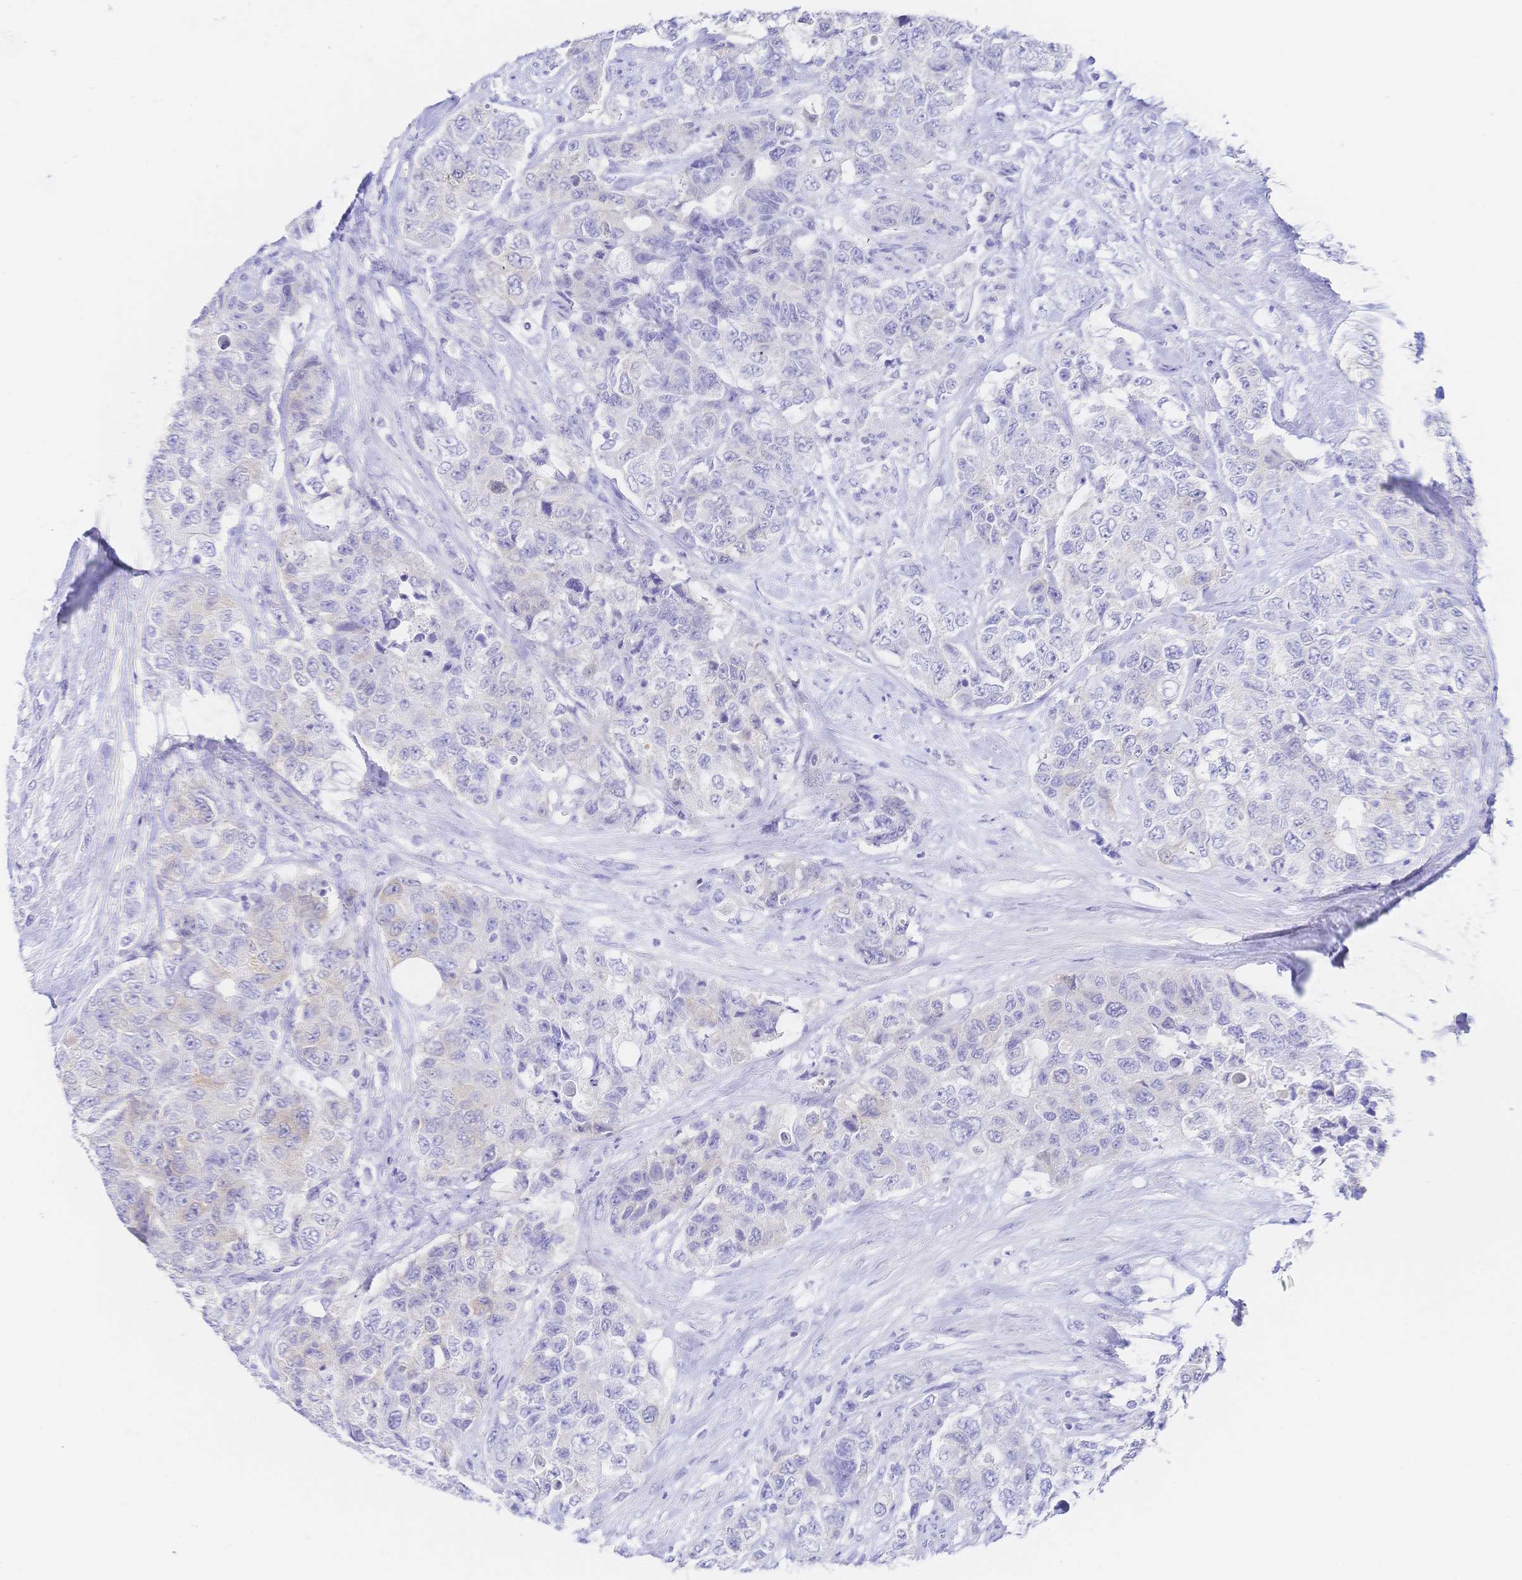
{"staining": {"intensity": "negative", "quantity": "none", "location": "none"}, "tissue": "urothelial cancer", "cell_type": "Tumor cells", "image_type": "cancer", "snomed": [{"axis": "morphology", "description": "Urothelial carcinoma, High grade"}, {"axis": "topography", "description": "Urinary bladder"}], "caption": "Immunohistochemical staining of urothelial cancer reveals no significant positivity in tumor cells. (Stains: DAB (3,3'-diaminobenzidine) IHC with hematoxylin counter stain, Microscopy: brightfield microscopy at high magnification).", "gene": "RRM1", "patient": {"sex": "female", "age": 78}}